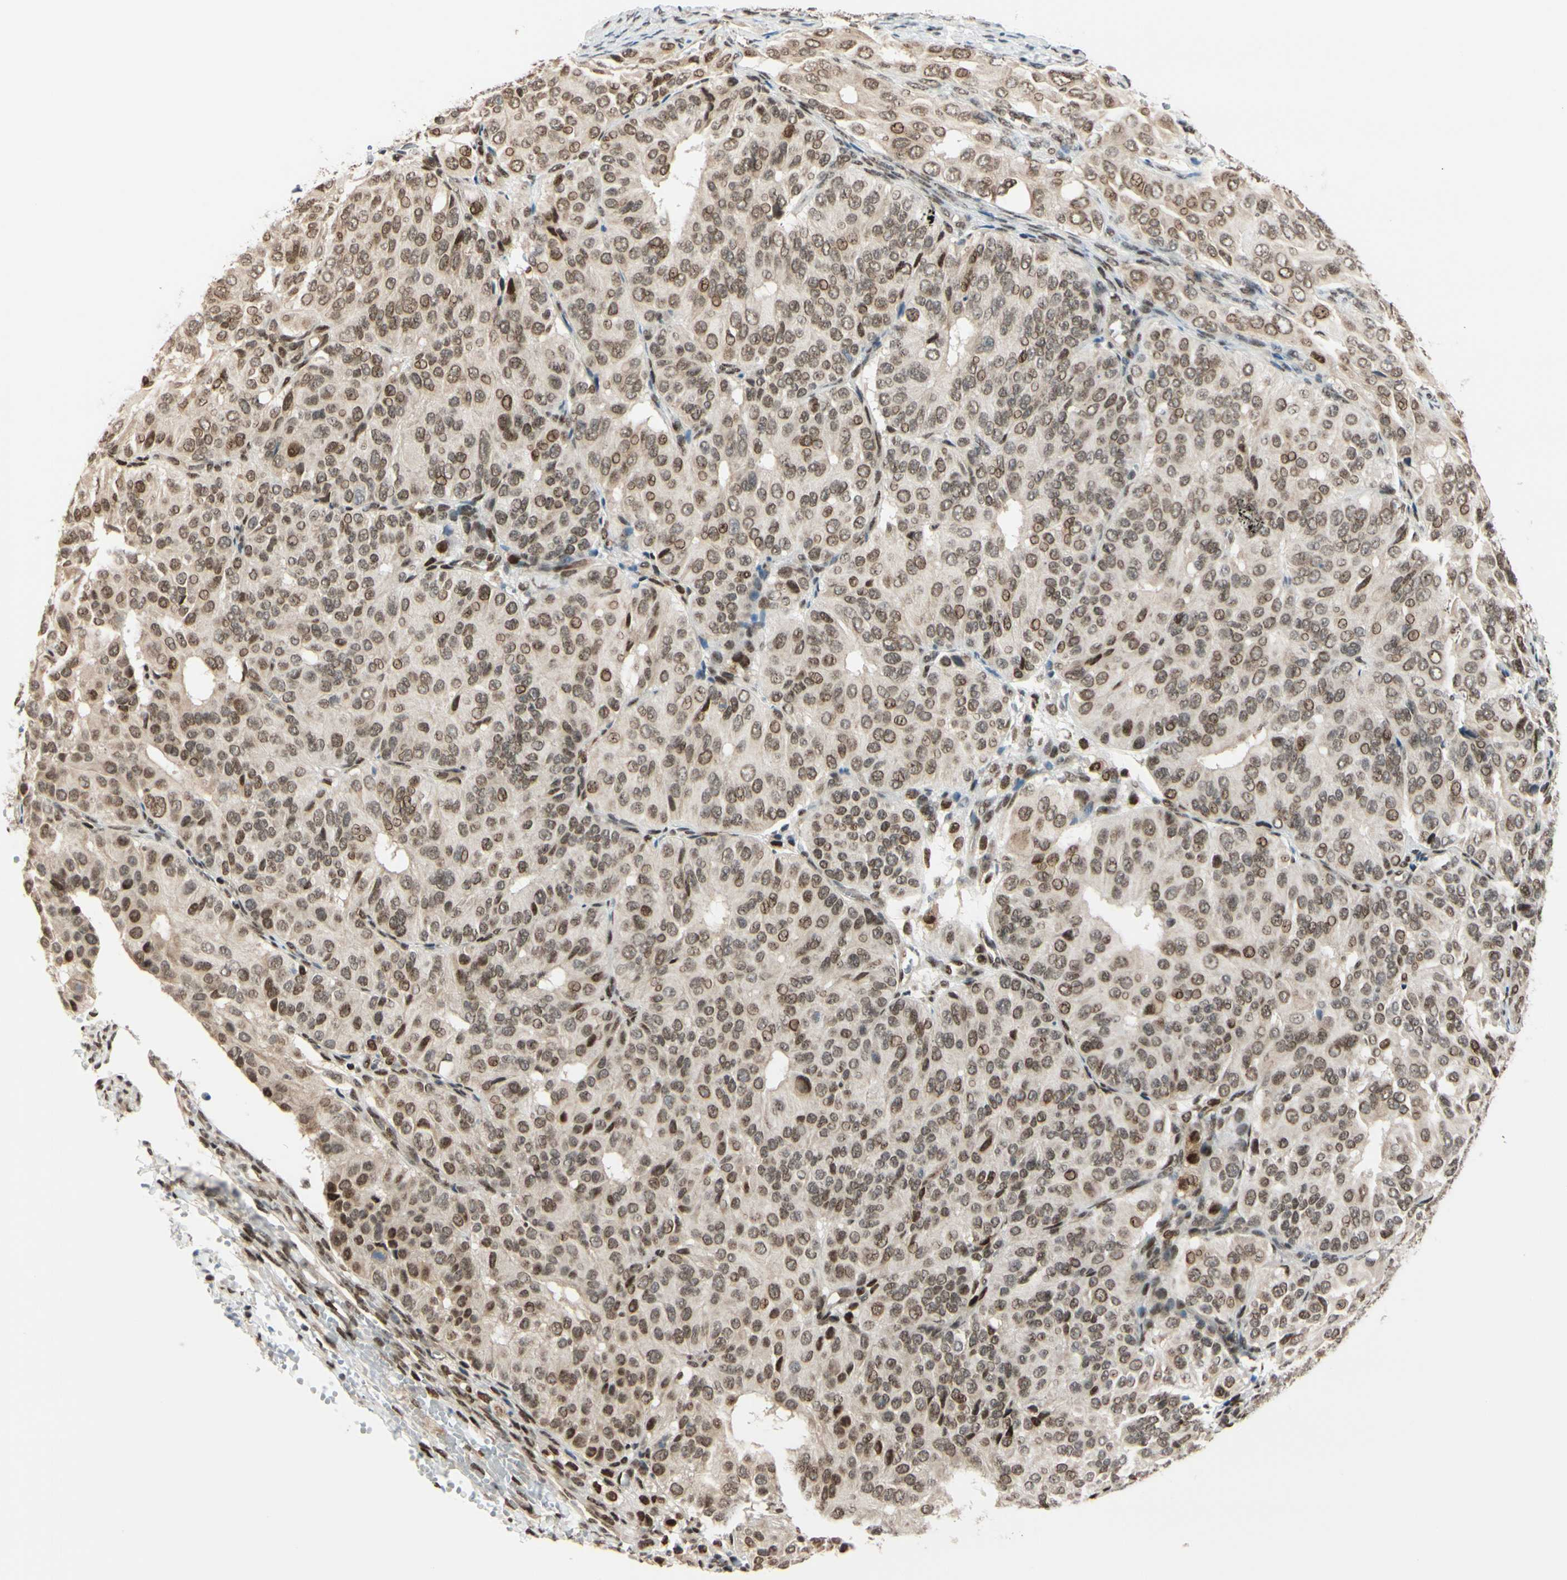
{"staining": {"intensity": "moderate", "quantity": ">75%", "location": "cytoplasmic/membranous"}, "tissue": "ovarian cancer", "cell_type": "Tumor cells", "image_type": "cancer", "snomed": [{"axis": "morphology", "description": "Carcinoma, endometroid"}, {"axis": "topography", "description": "Ovary"}], "caption": "Immunohistochemistry (DAB (3,3'-diaminobenzidine)) staining of ovarian cancer (endometroid carcinoma) demonstrates moderate cytoplasmic/membranous protein positivity in approximately >75% of tumor cells.", "gene": "SUFU", "patient": {"sex": "female", "age": 51}}